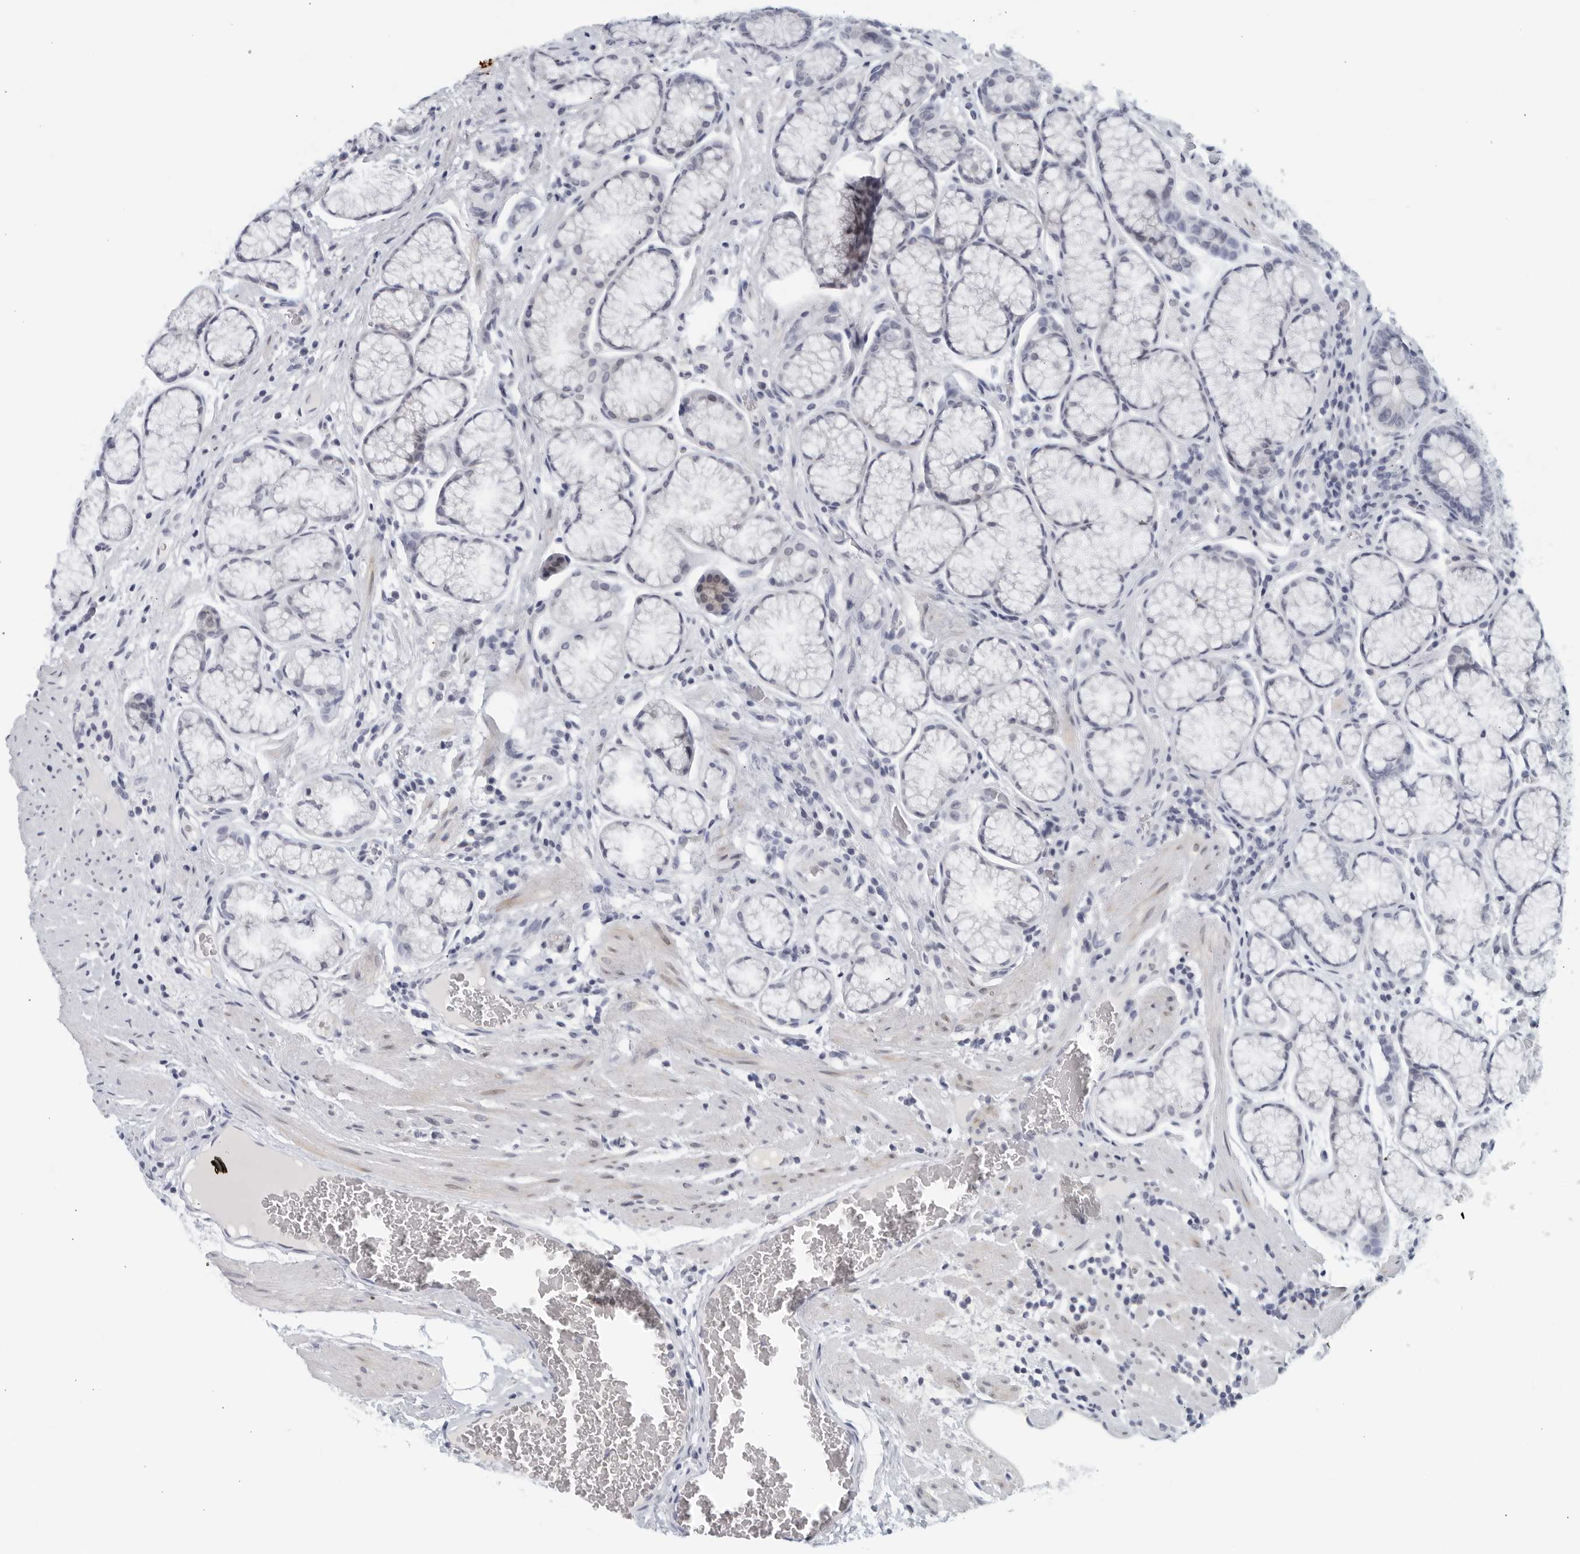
{"staining": {"intensity": "negative", "quantity": "none", "location": "none"}, "tissue": "stomach", "cell_type": "Glandular cells", "image_type": "normal", "snomed": [{"axis": "morphology", "description": "Normal tissue, NOS"}, {"axis": "topography", "description": "Stomach"}], "caption": "Immunohistochemical staining of unremarkable human stomach displays no significant staining in glandular cells.", "gene": "MATN1", "patient": {"sex": "male", "age": 42}}